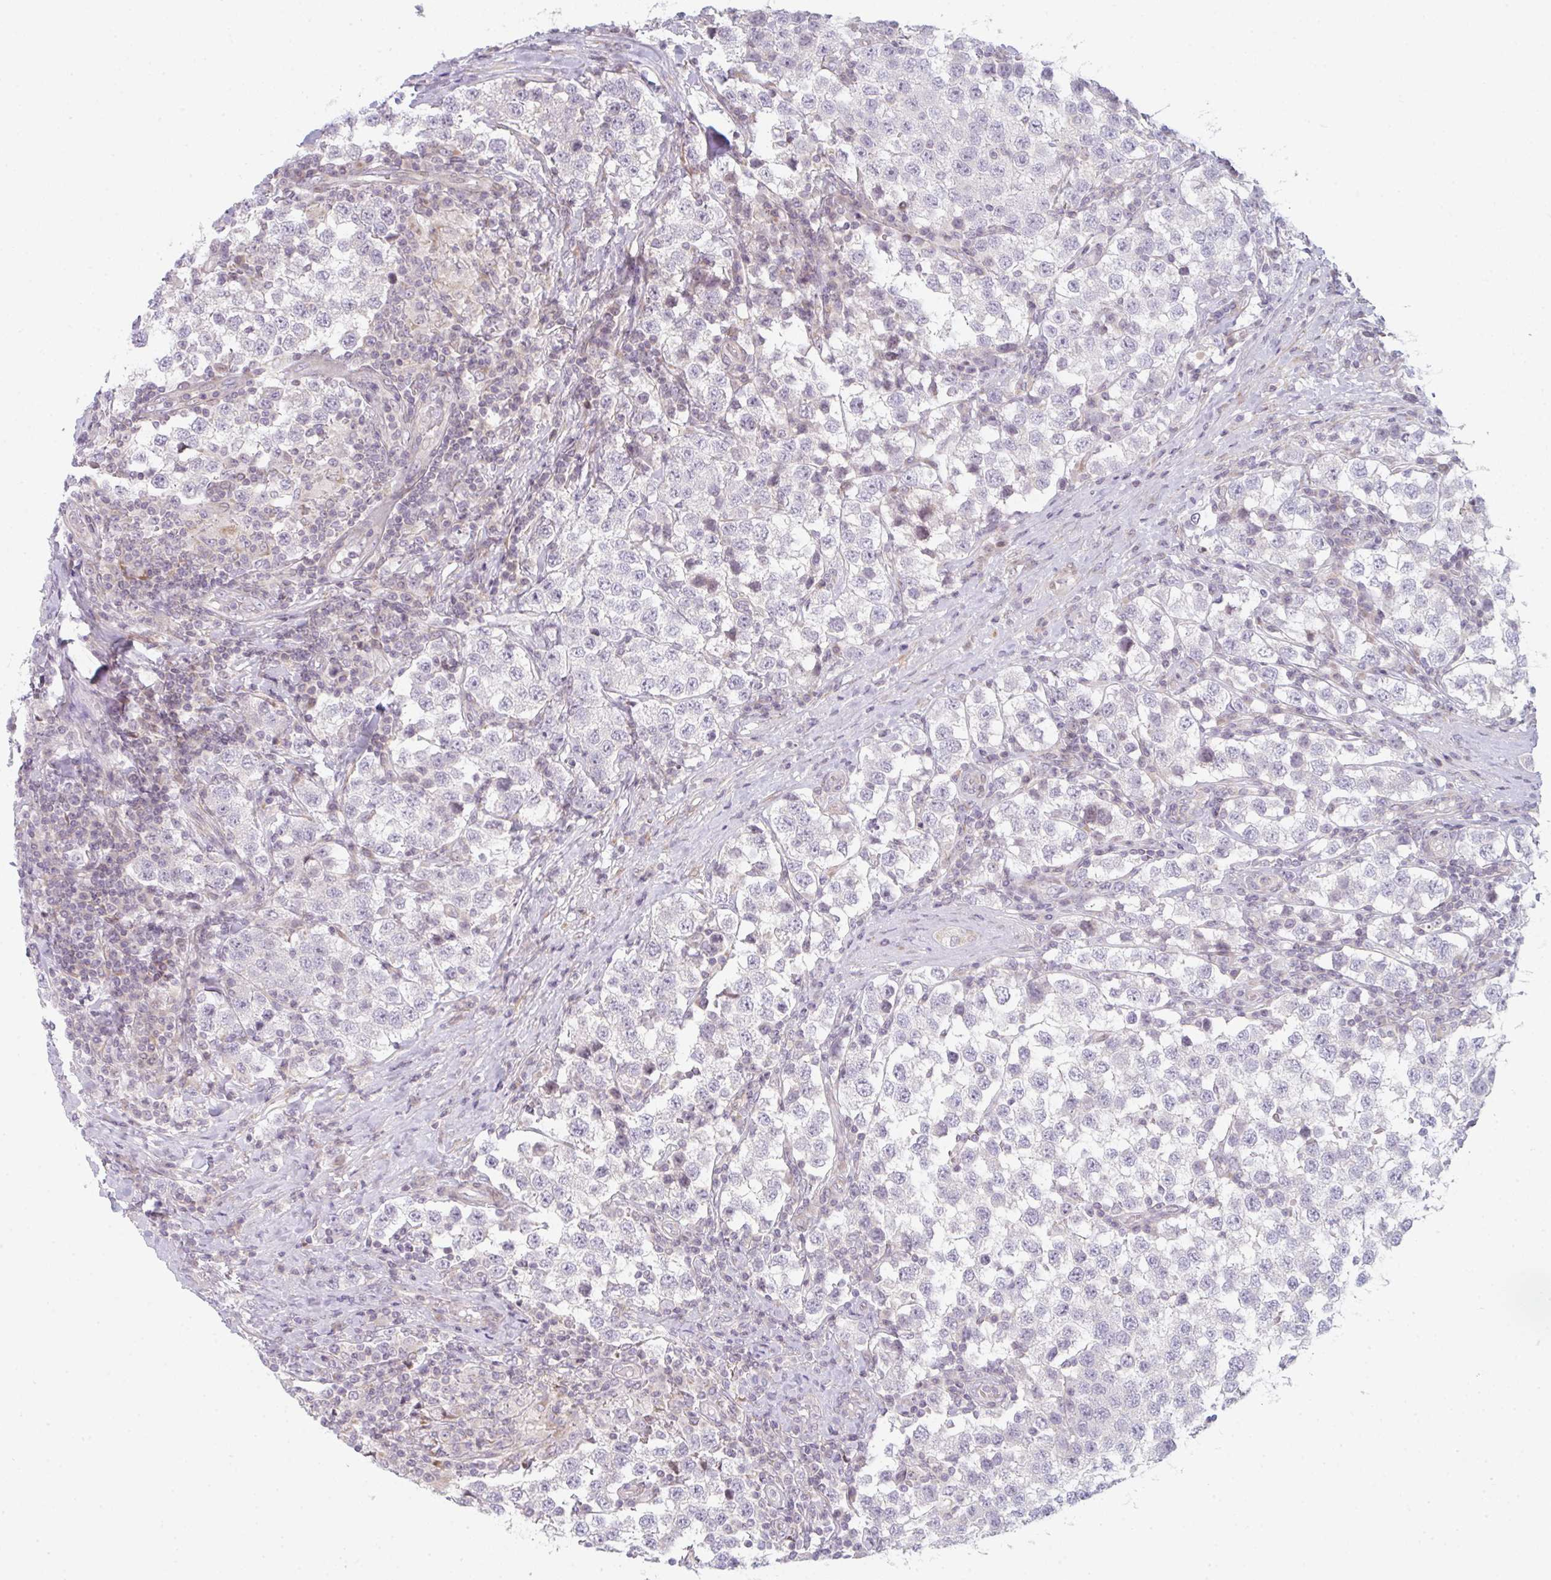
{"staining": {"intensity": "negative", "quantity": "none", "location": "none"}, "tissue": "testis cancer", "cell_type": "Tumor cells", "image_type": "cancer", "snomed": [{"axis": "morphology", "description": "Seminoma, NOS"}, {"axis": "topography", "description": "Testis"}], "caption": "IHC histopathology image of neoplastic tissue: human seminoma (testis) stained with DAB displays no significant protein expression in tumor cells.", "gene": "TMEM237", "patient": {"sex": "male", "age": 34}}